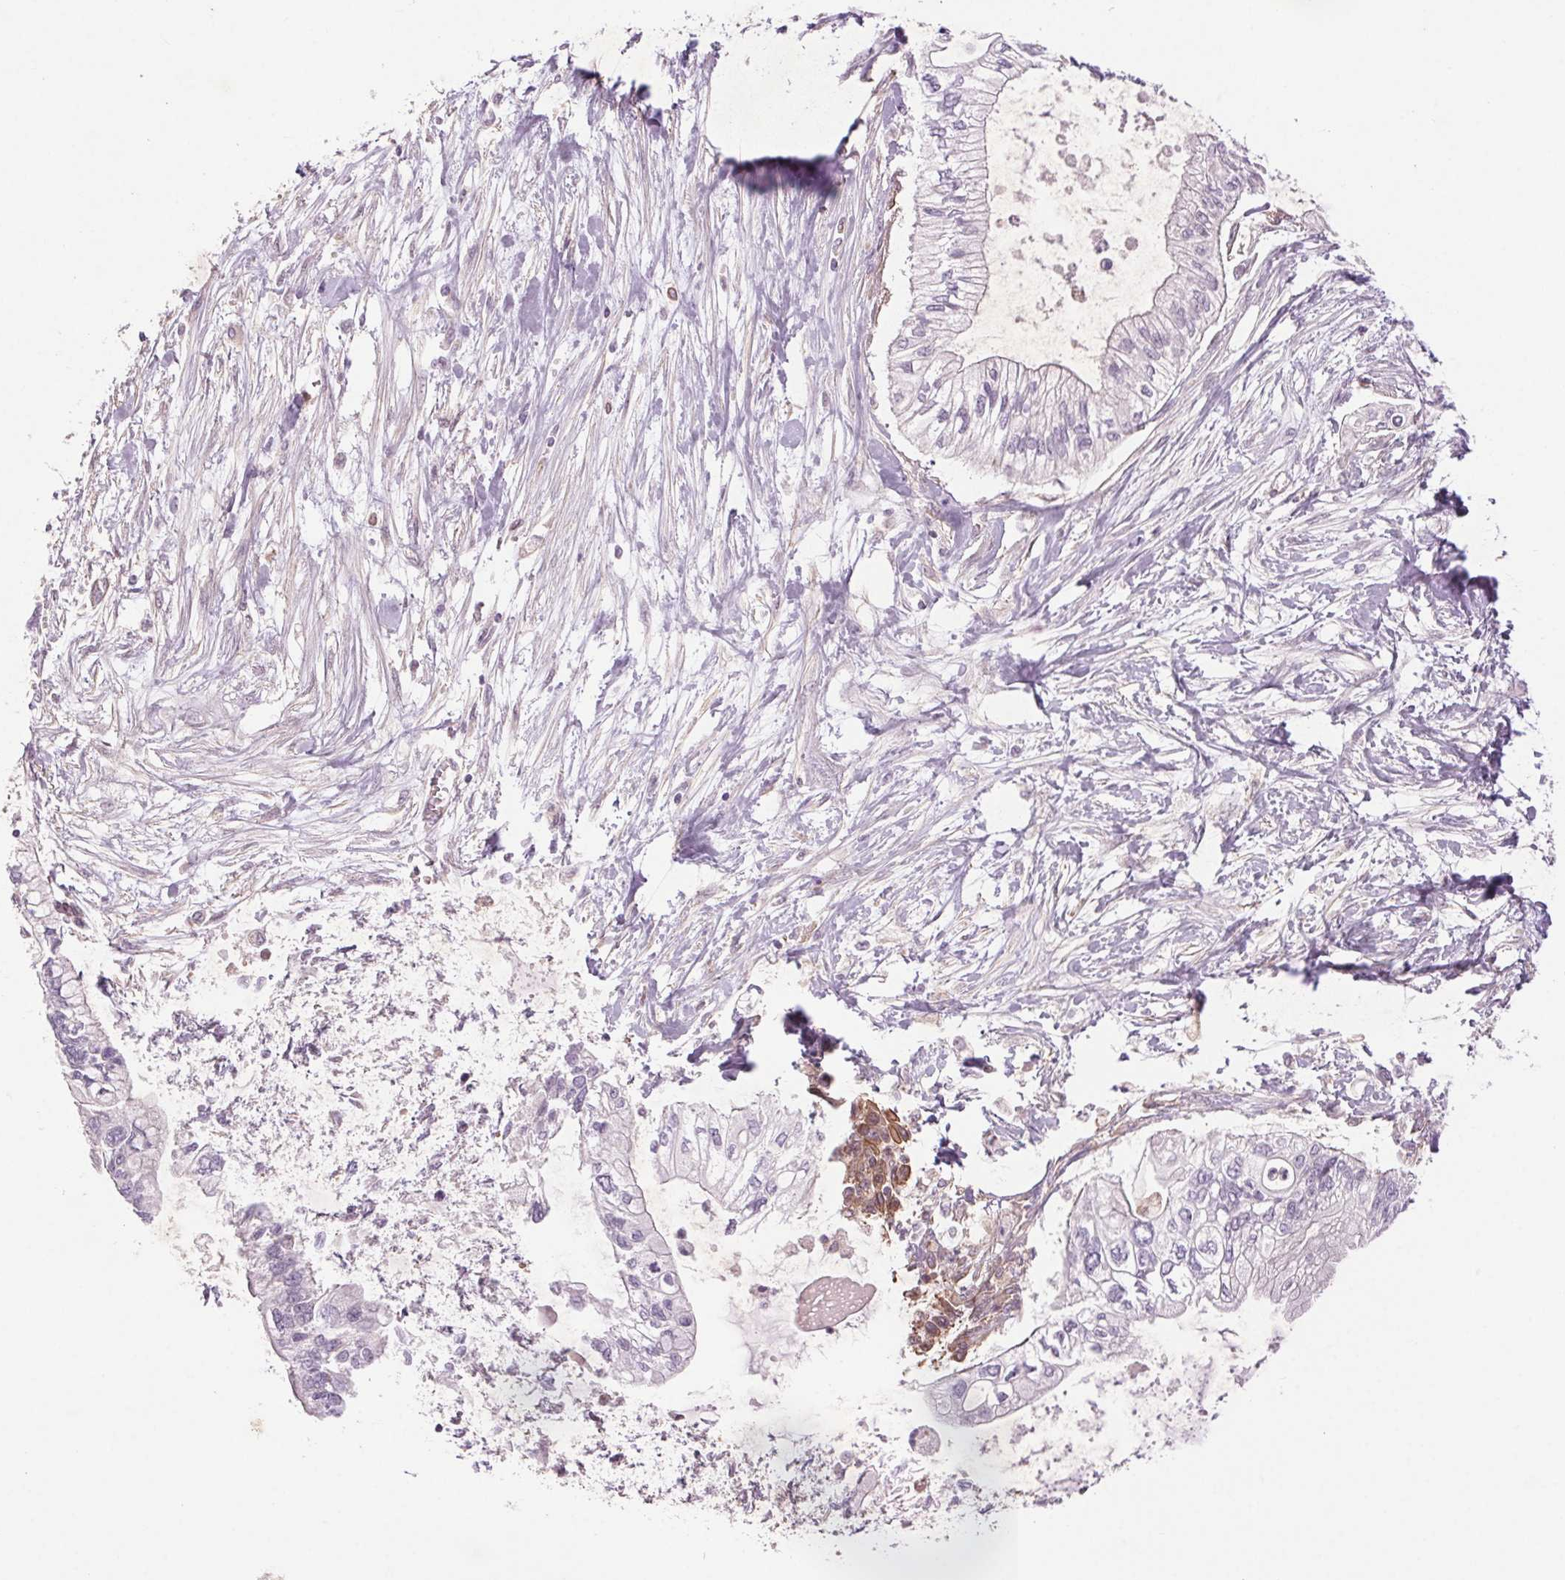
{"staining": {"intensity": "negative", "quantity": "none", "location": "none"}, "tissue": "pancreatic cancer", "cell_type": "Tumor cells", "image_type": "cancer", "snomed": [{"axis": "morphology", "description": "Adenocarcinoma, NOS"}, {"axis": "topography", "description": "Pancreas"}], "caption": "Immunohistochemical staining of pancreatic adenocarcinoma displays no significant positivity in tumor cells.", "gene": "CCSER1", "patient": {"sex": "female", "age": 77}}